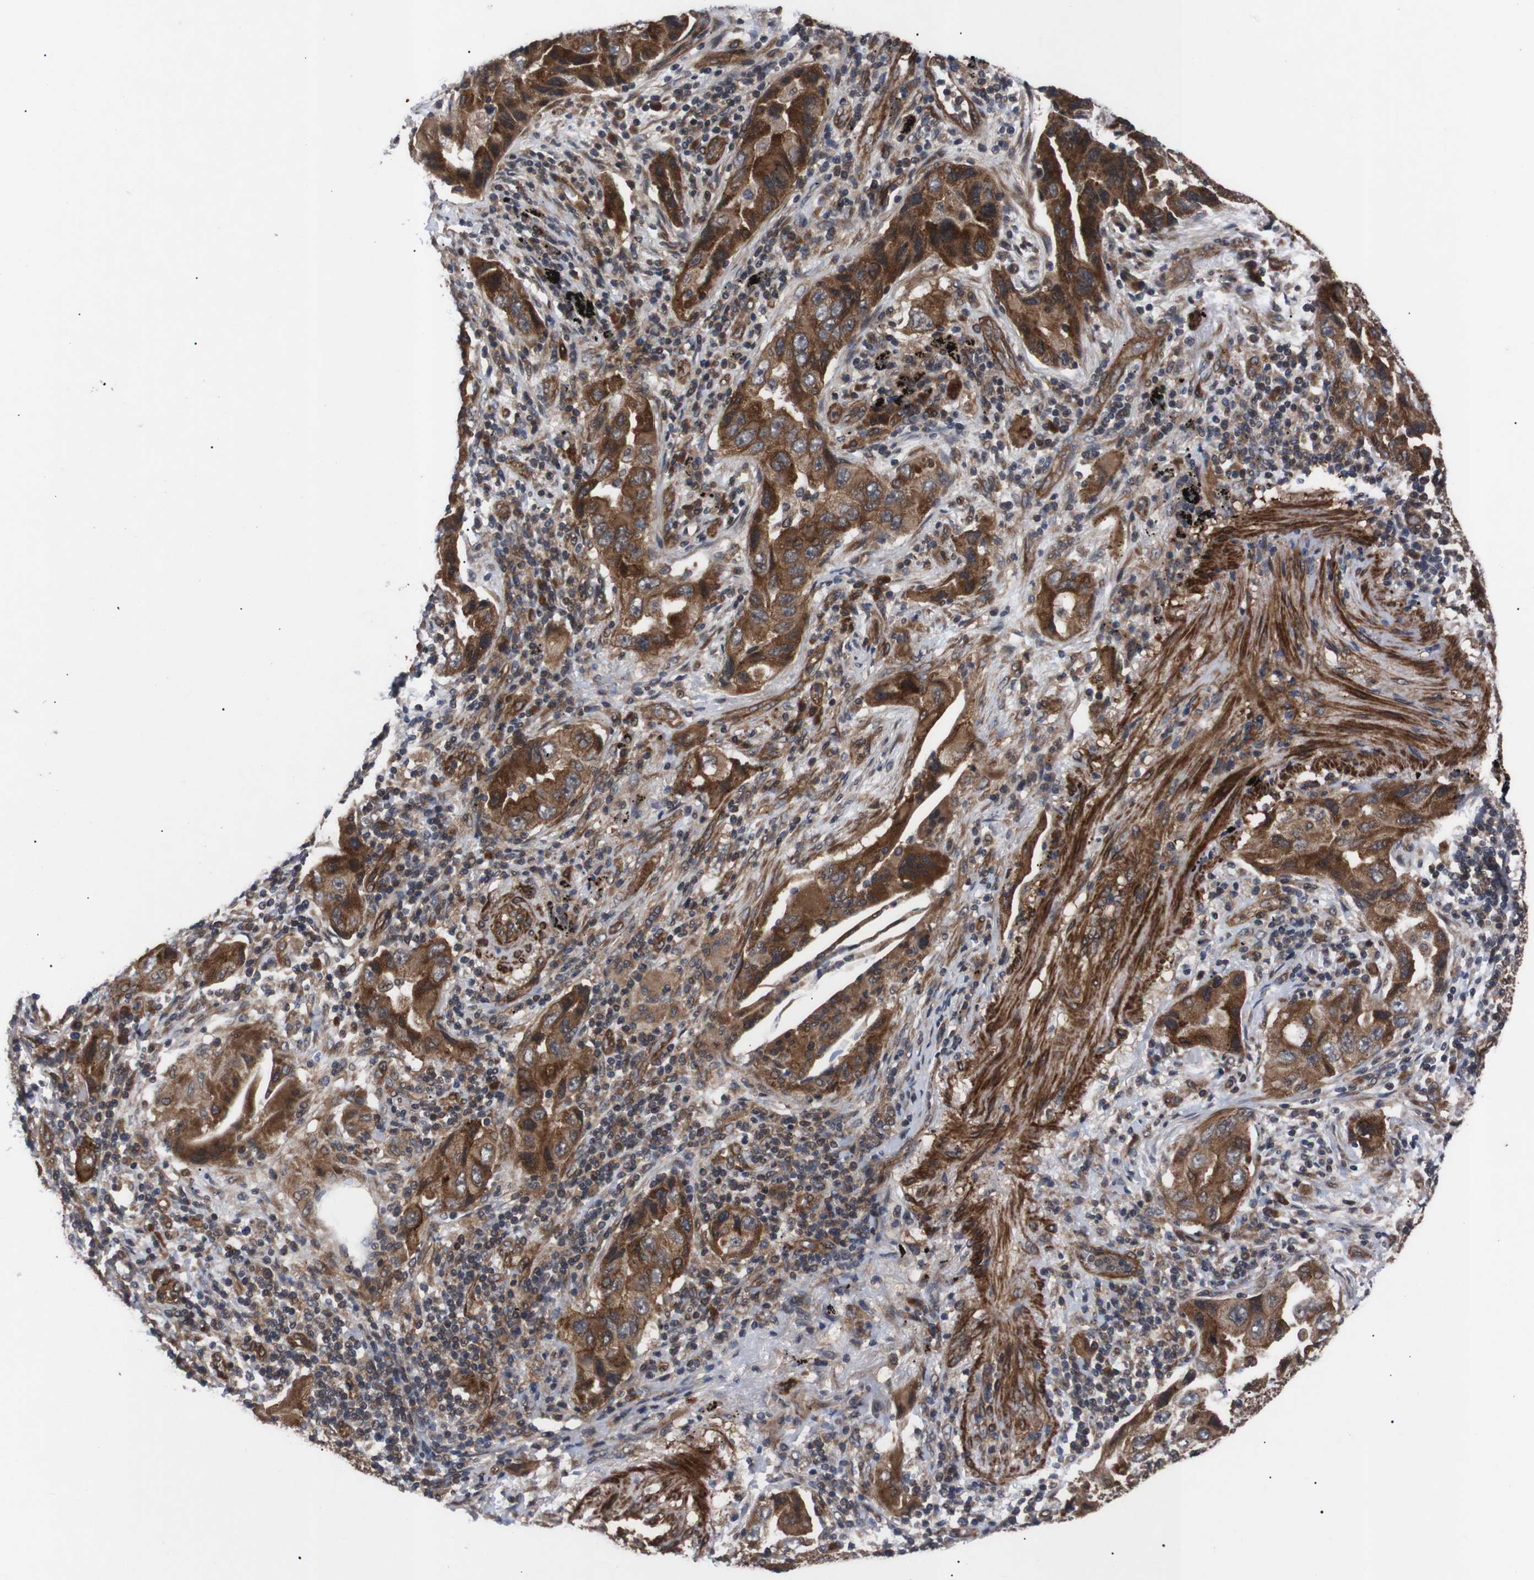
{"staining": {"intensity": "strong", "quantity": ">75%", "location": "cytoplasmic/membranous"}, "tissue": "lung cancer", "cell_type": "Tumor cells", "image_type": "cancer", "snomed": [{"axis": "morphology", "description": "Adenocarcinoma, NOS"}, {"axis": "topography", "description": "Lung"}], "caption": "About >75% of tumor cells in human lung cancer (adenocarcinoma) exhibit strong cytoplasmic/membranous protein expression as visualized by brown immunohistochemical staining.", "gene": "PAWR", "patient": {"sex": "female", "age": 65}}